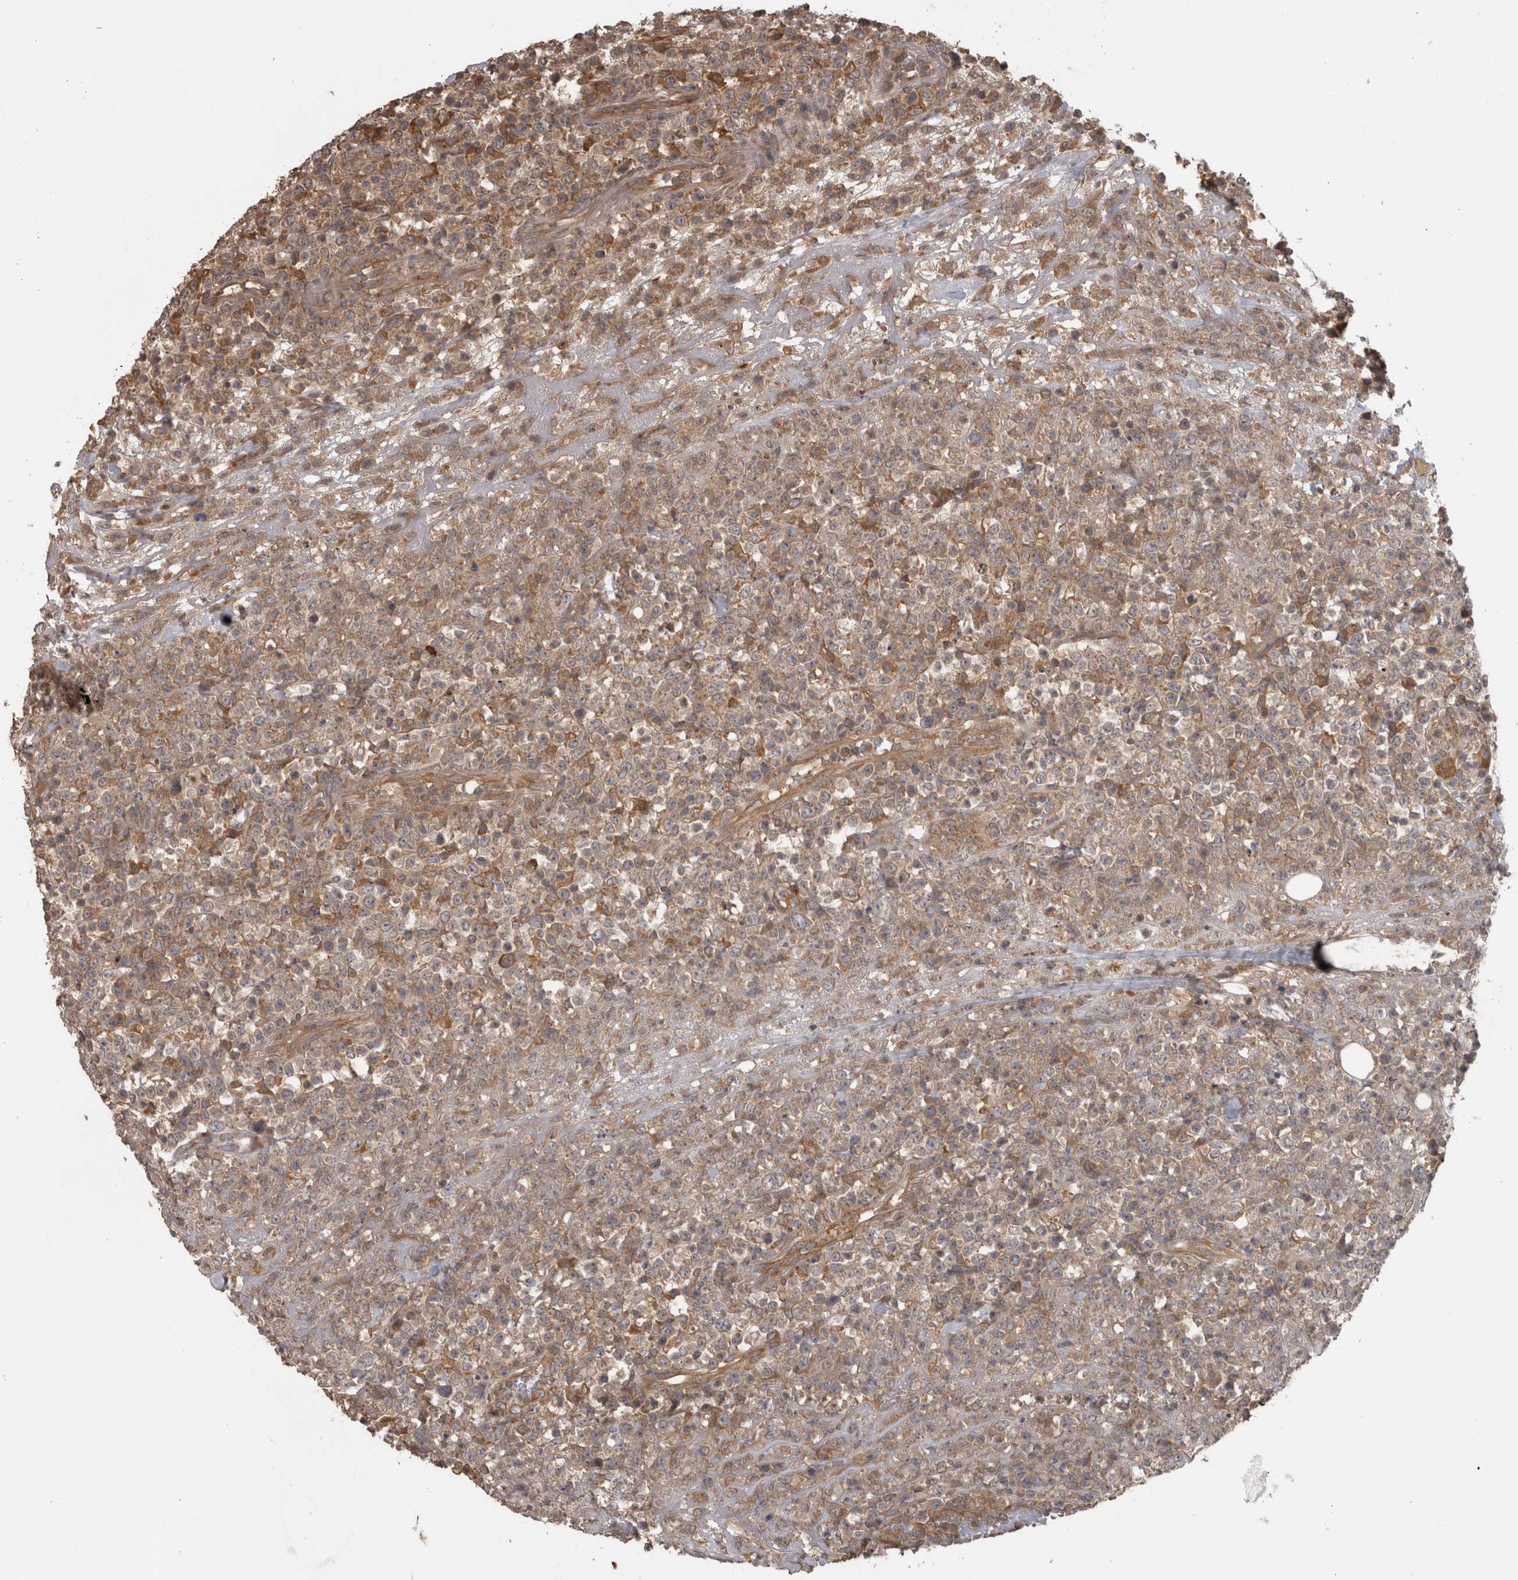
{"staining": {"intensity": "weak", "quantity": ">75%", "location": "cytoplasmic/membranous"}, "tissue": "lymphoma", "cell_type": "Tumor cells", "image_type": "cancer", "snomed": [{"axis": "morphology", "description": "Malignant lymphoma, non-Hodgkin's type, High grade"}, {"axis": "topography", "description": "Colon"}], "caption": "Brown immunohistochemical staining in lymphoma reveals weak cytoplasmic/membranous expression in approximately >75% of tumor cells.", "gene": "MICU3", "patient": {"sex": "female", "age": 53}}